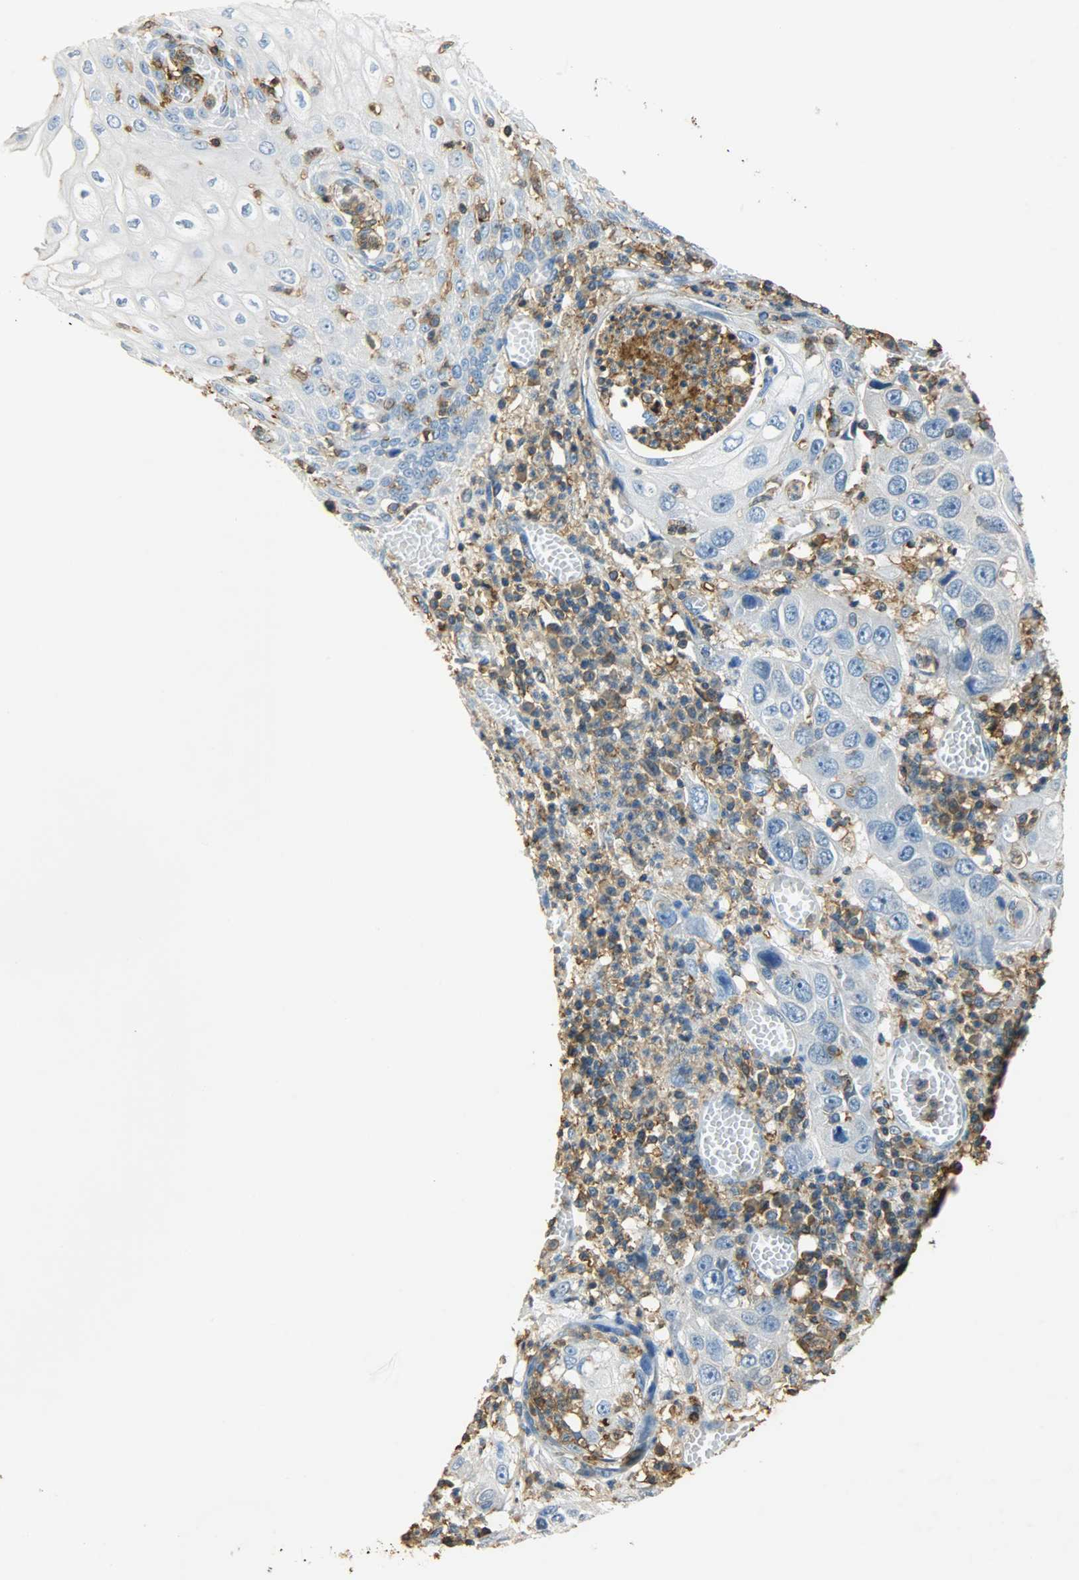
{"staining": {"intensity": "negative", "quantity": "none", "location": "none"}, "tissue": "esophagus", "cell_type": "Squamous epithelial cells", "image_type": "normal", "snomed": [{"axis": "morphology", "description": "Normal tissue, NOS"}, {"axis": "morphology", "description": "Squamous cell carcinoma, NOS"}, {"axis": "topography", "description": "Esophagus"}], "caption": "This is a micrograph of IHC staining of normal esophagus, which shows no staining in squamous epithelial cells.", "gene": "ANXA6", "patient": {"sex": "male", "age": 65}}